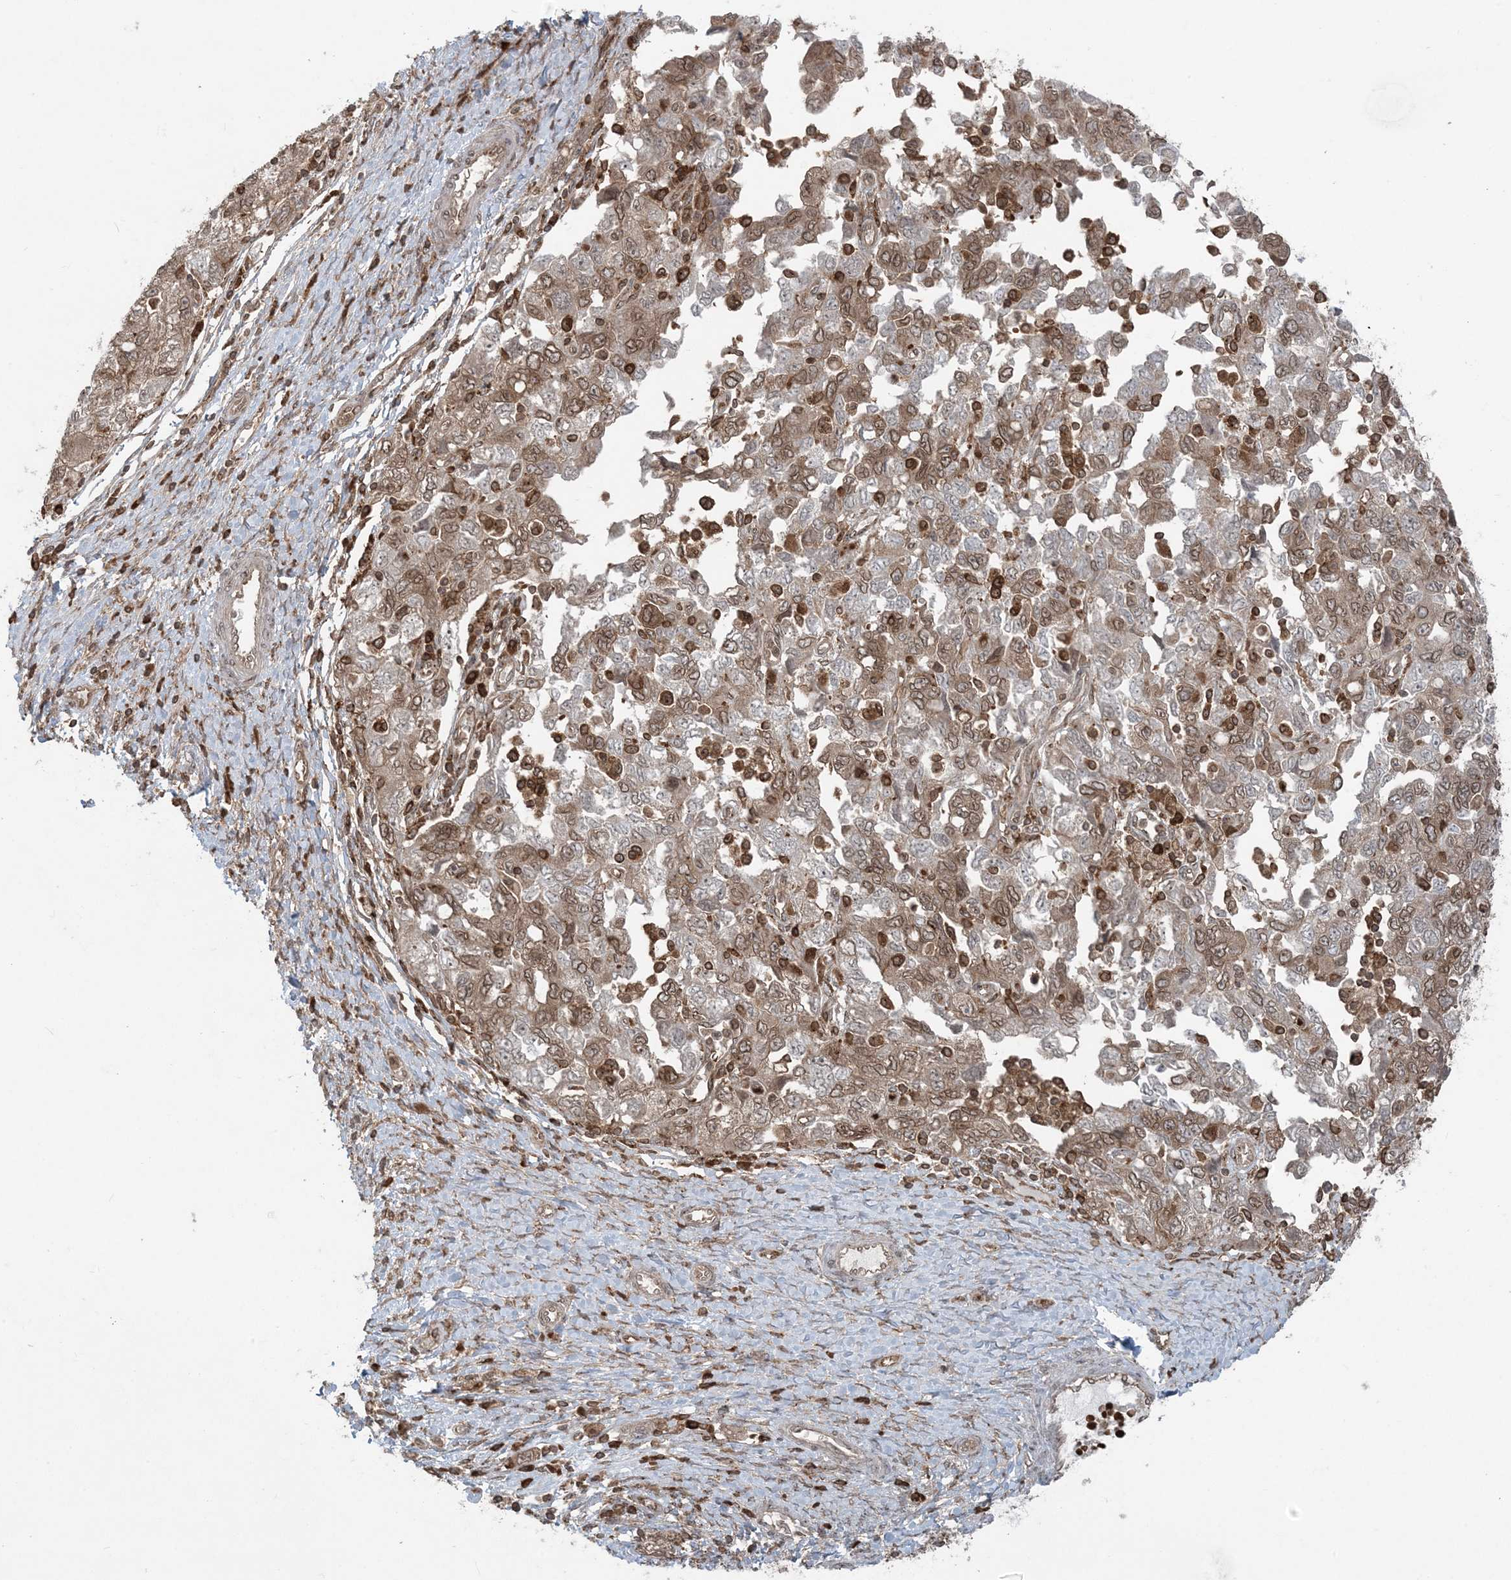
{"staining": {"intensity": "moderate", "quantity": ">75%", "location": "cytoplasmic/membranous,nuclear"}, "tissue": "ovarian cancer", "cell_type": "Tumor cells", "image_type": "cancer", "snomed": [{"axis": "morphology", "description": "Carcinoma, NOS"}, {"axis": "morphology", "description": "Cystadenocarcinoma, serous, NOS"}, {"axis": "topography", "description": "Ovary"}], "caption": "Ovarian serous cystadenocarcinoma stained with a brown dye displays moderate cytoplasmic/membranous and nuclear positive positivity in approximately >75% of tumor cells.", "gene": "DDX19B", "patient": {"sex": "female", "age": 69}}